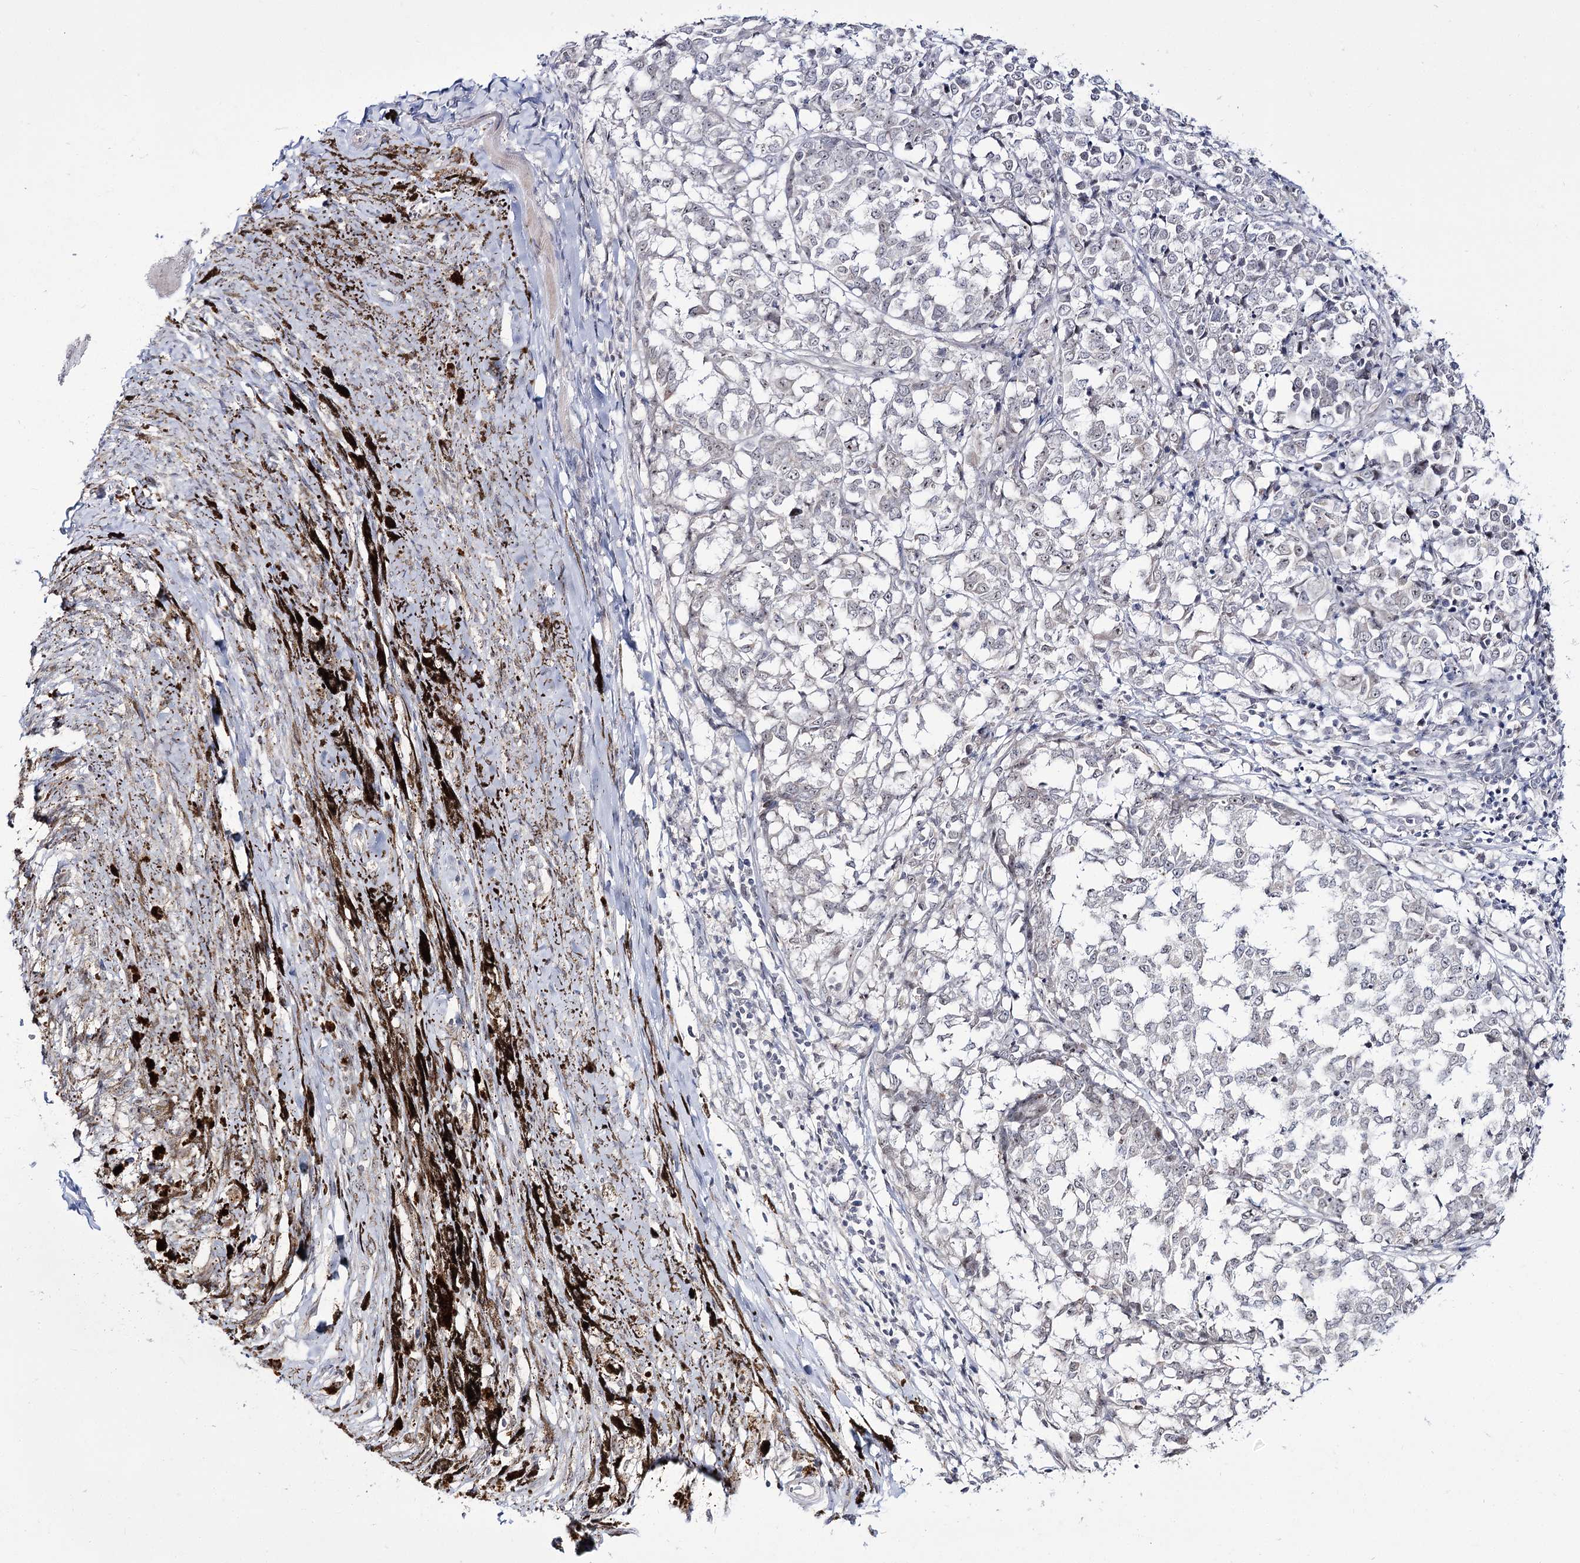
{"staining": {"intensity": "negative", "quantity": "none", "location": "none"}, "tissue": "melanoma", "cell_type": "Tumor cells", "image_type": "cancer", "snomed": [{"axis": "morphology", "description": "Malignant melanoma, NOS"}, {"axis": "topography", "description": "Skin"}], "caption": "A photomicrograph of malignant melanoma stained for a protein reveals no brown staining in tumor cells.", "gene": "RRP9", "patient": {"sex": "female", "age": 72}}